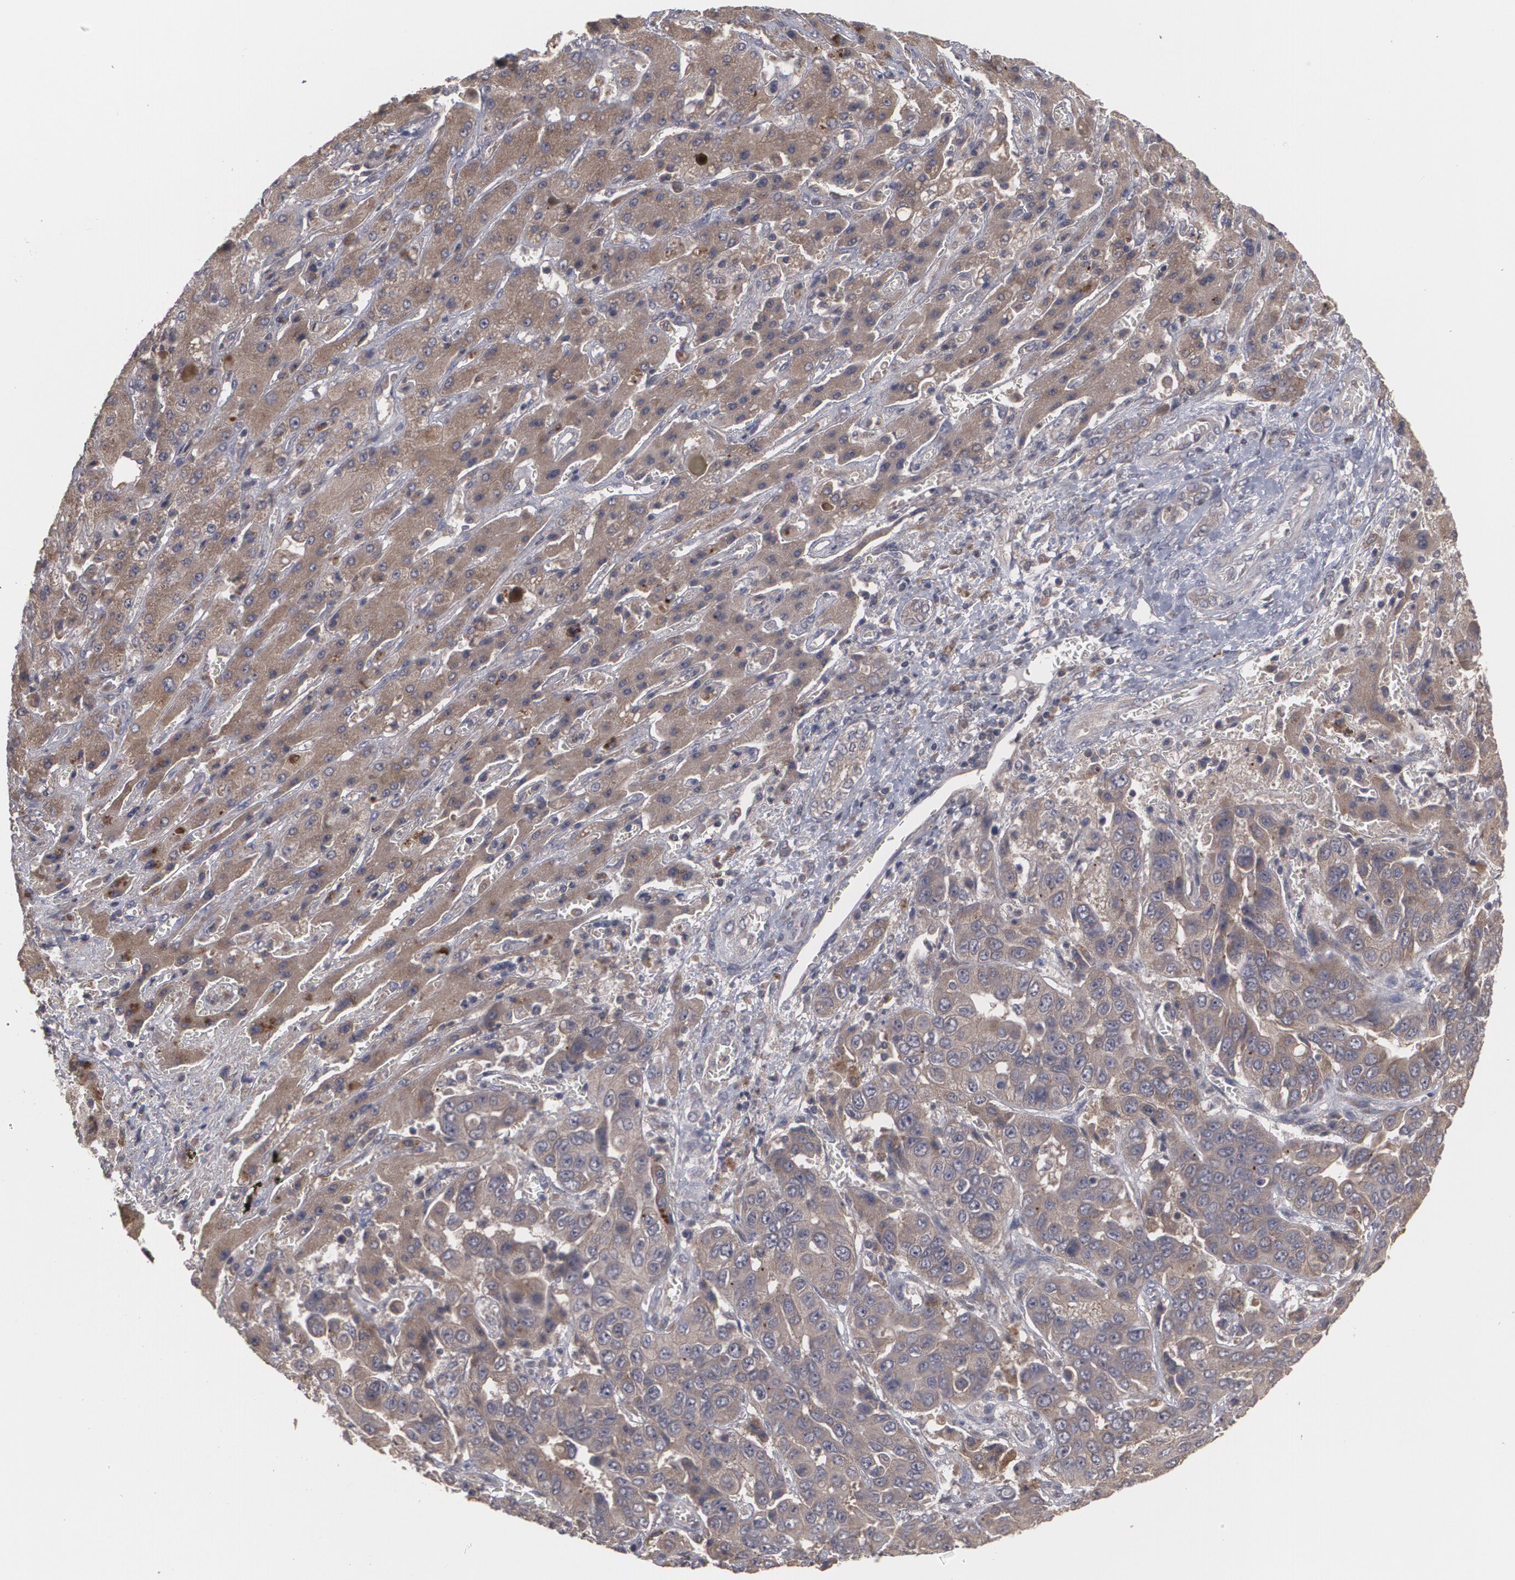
{"staining": {"intensity": "moderate", "quantity": ">75%", "location": "cytoplasmic/membranous"}, "tissue": "liver cancer", "cell_type": "Tumor cells", "image_type": "cancer", "snomed": [{"axis": "morphology", "description": "Cholangiocarcinoma"}, {"axis": "topography", "description": "Liver"}], "caption": "Liver cholangiocarcinoma stained with immunohistochemistry exhibits moderate cytoplasmic/membranous expression in about >75% of tumor cells.", "gene": "ARF6", "patient": {"sex": "female", "age": 52}}